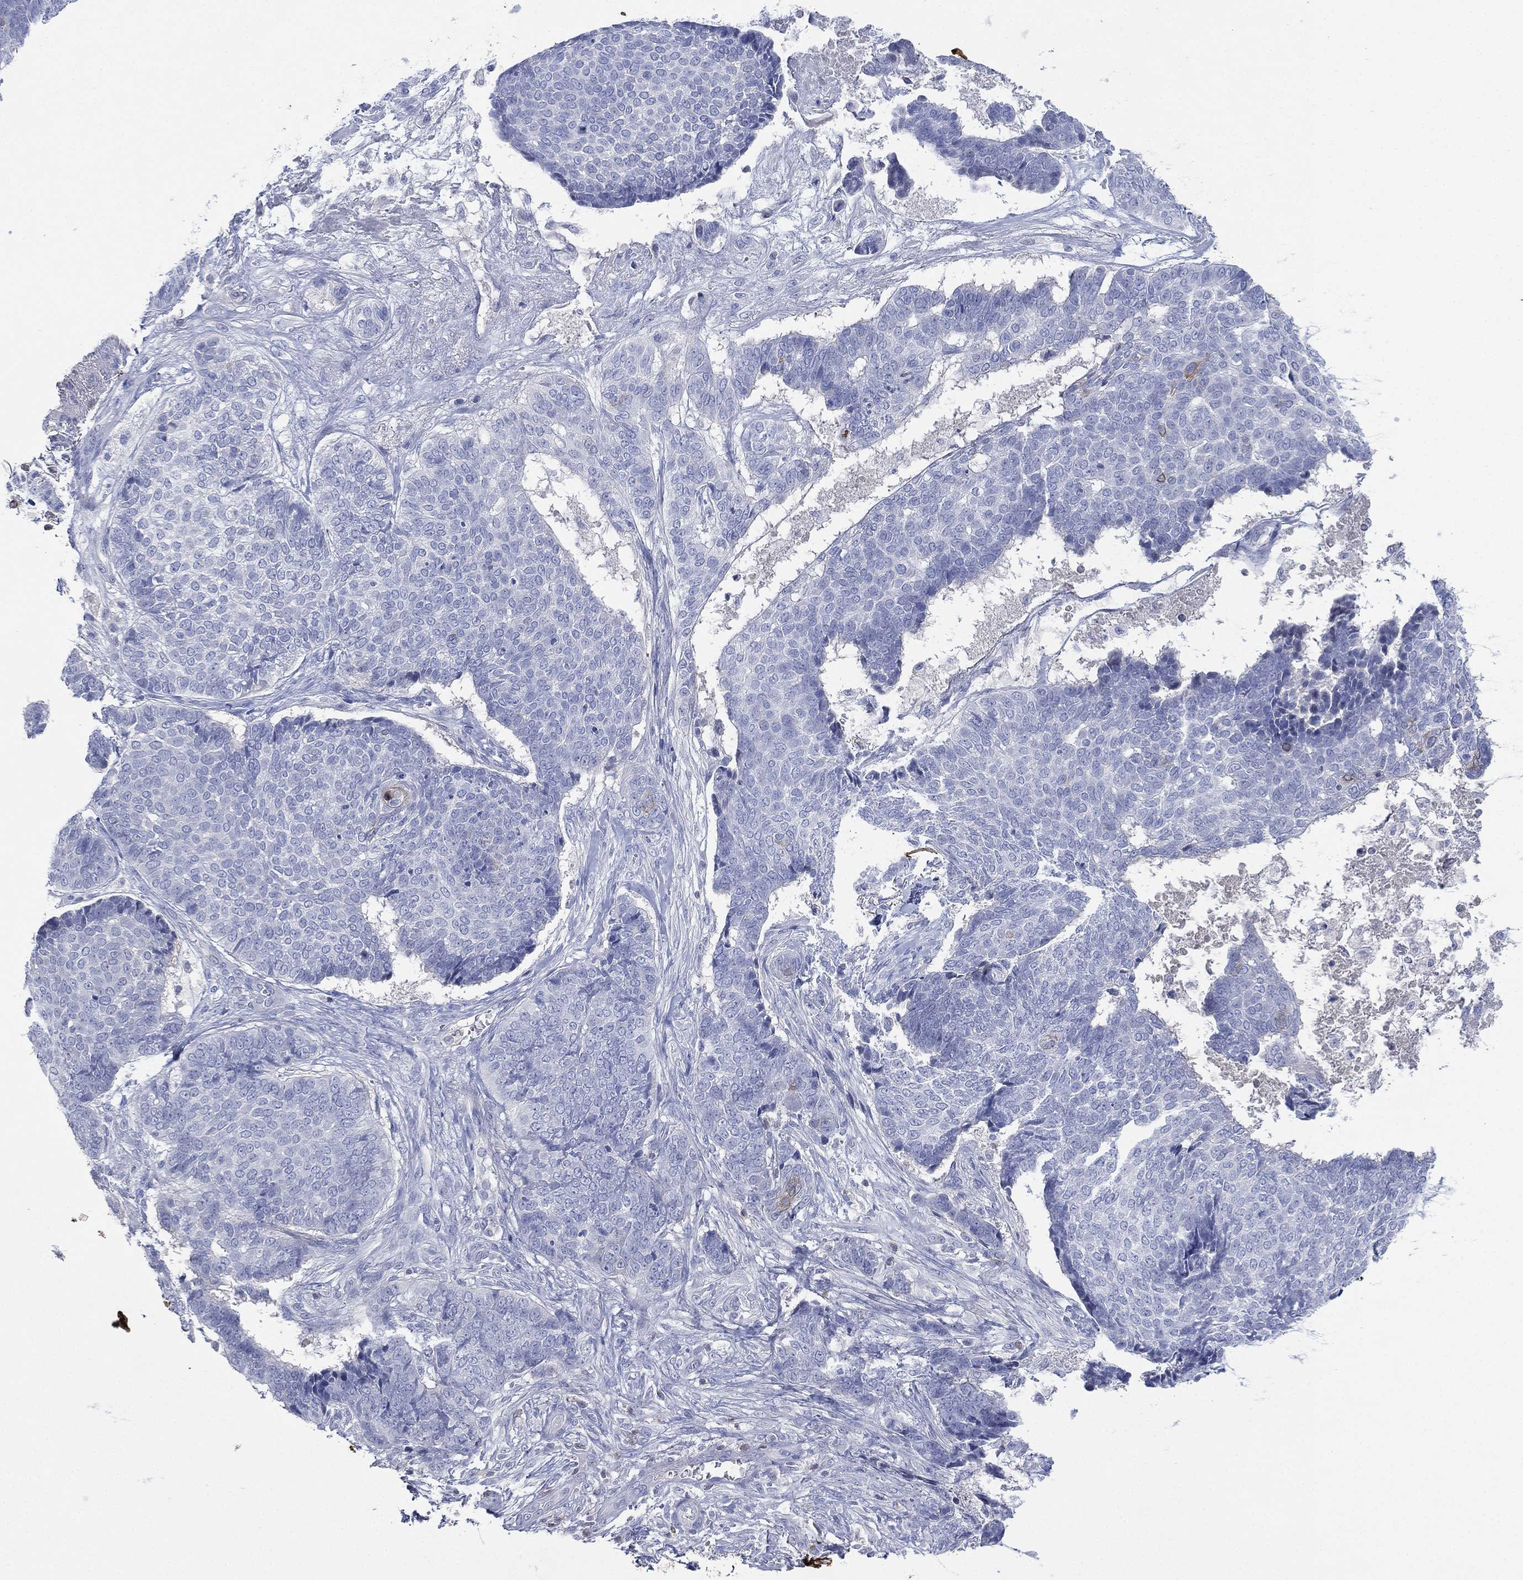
{"staining": {"intensity": "negative", "quantity": "none", "location": "none"}, "tissue": "skin cancer", "cell_type": "Tumor cells", "image_type": "cancer", "snomed": [{"axis": "morphology", "description": "Basal cell carcinoma"}, {"axis": "topography", "description": "Skin"}], "caption": "Skin basal cell carcinoma stained for a protein using IHC reveals no positivity tumor cells.", "gene": "SEPTIN1", "patient": {"sex": "male", "age": 86}}